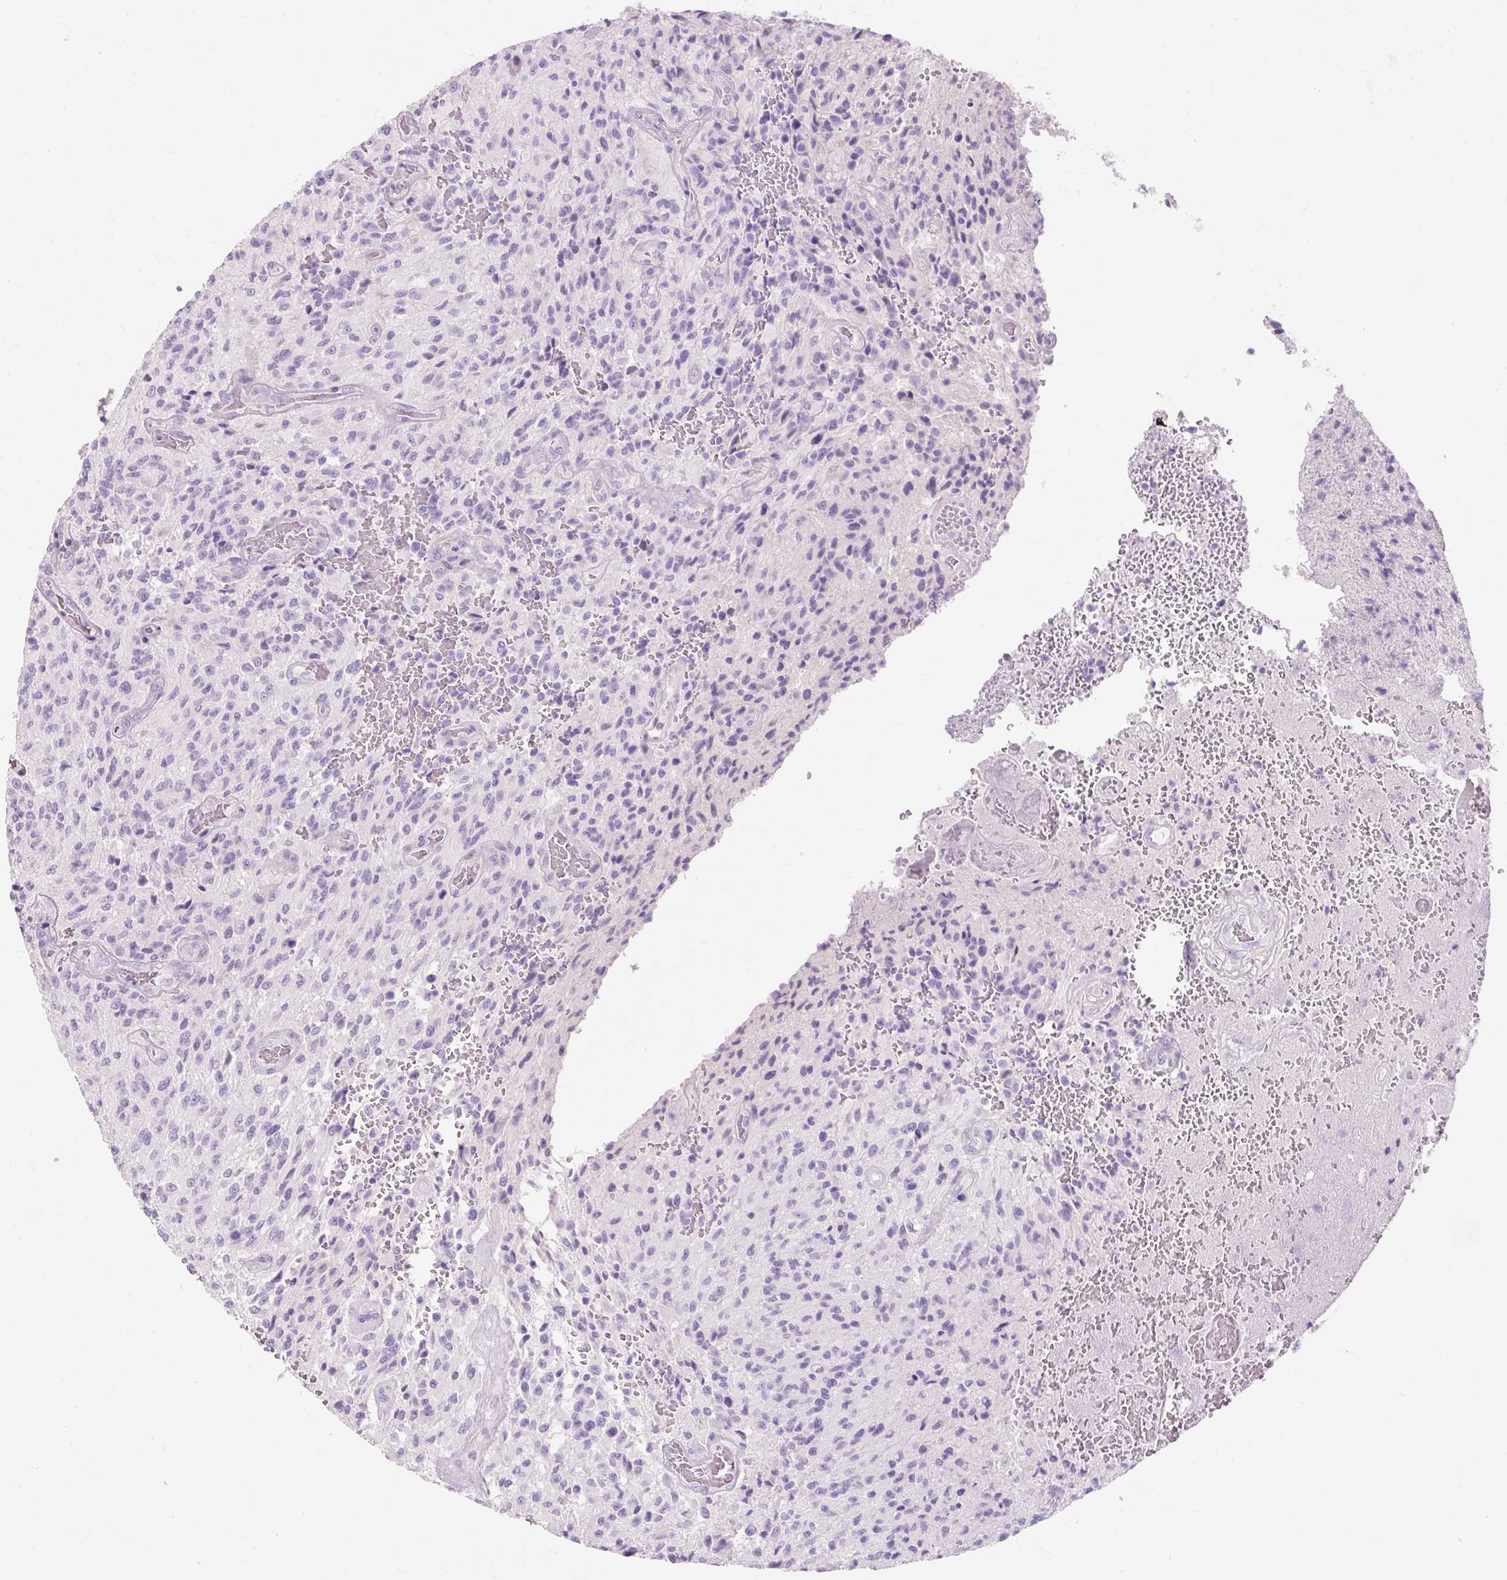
{"staining": {"intensity": "negative", "quantity": "none", "location": "none"}, "tissue": "glioma", "cell_type": "Tumor cells", "image_type": "cancer", "snomed": [{"axis": "morphology", "description": "Normal tissue, NOS"}, {"axis": "morphology", "description": "Glioma, malignant, High grade"}, {"axis": "topography", "description": "Cerebral cortex"}], "caption": "The histopathology image exhibits no staining of tumor cells in malignant glioma (high-grade). Nuclei are stained in blue.", "gene": "TMEM213", "patient": {"sex": "male", "age": 56}}